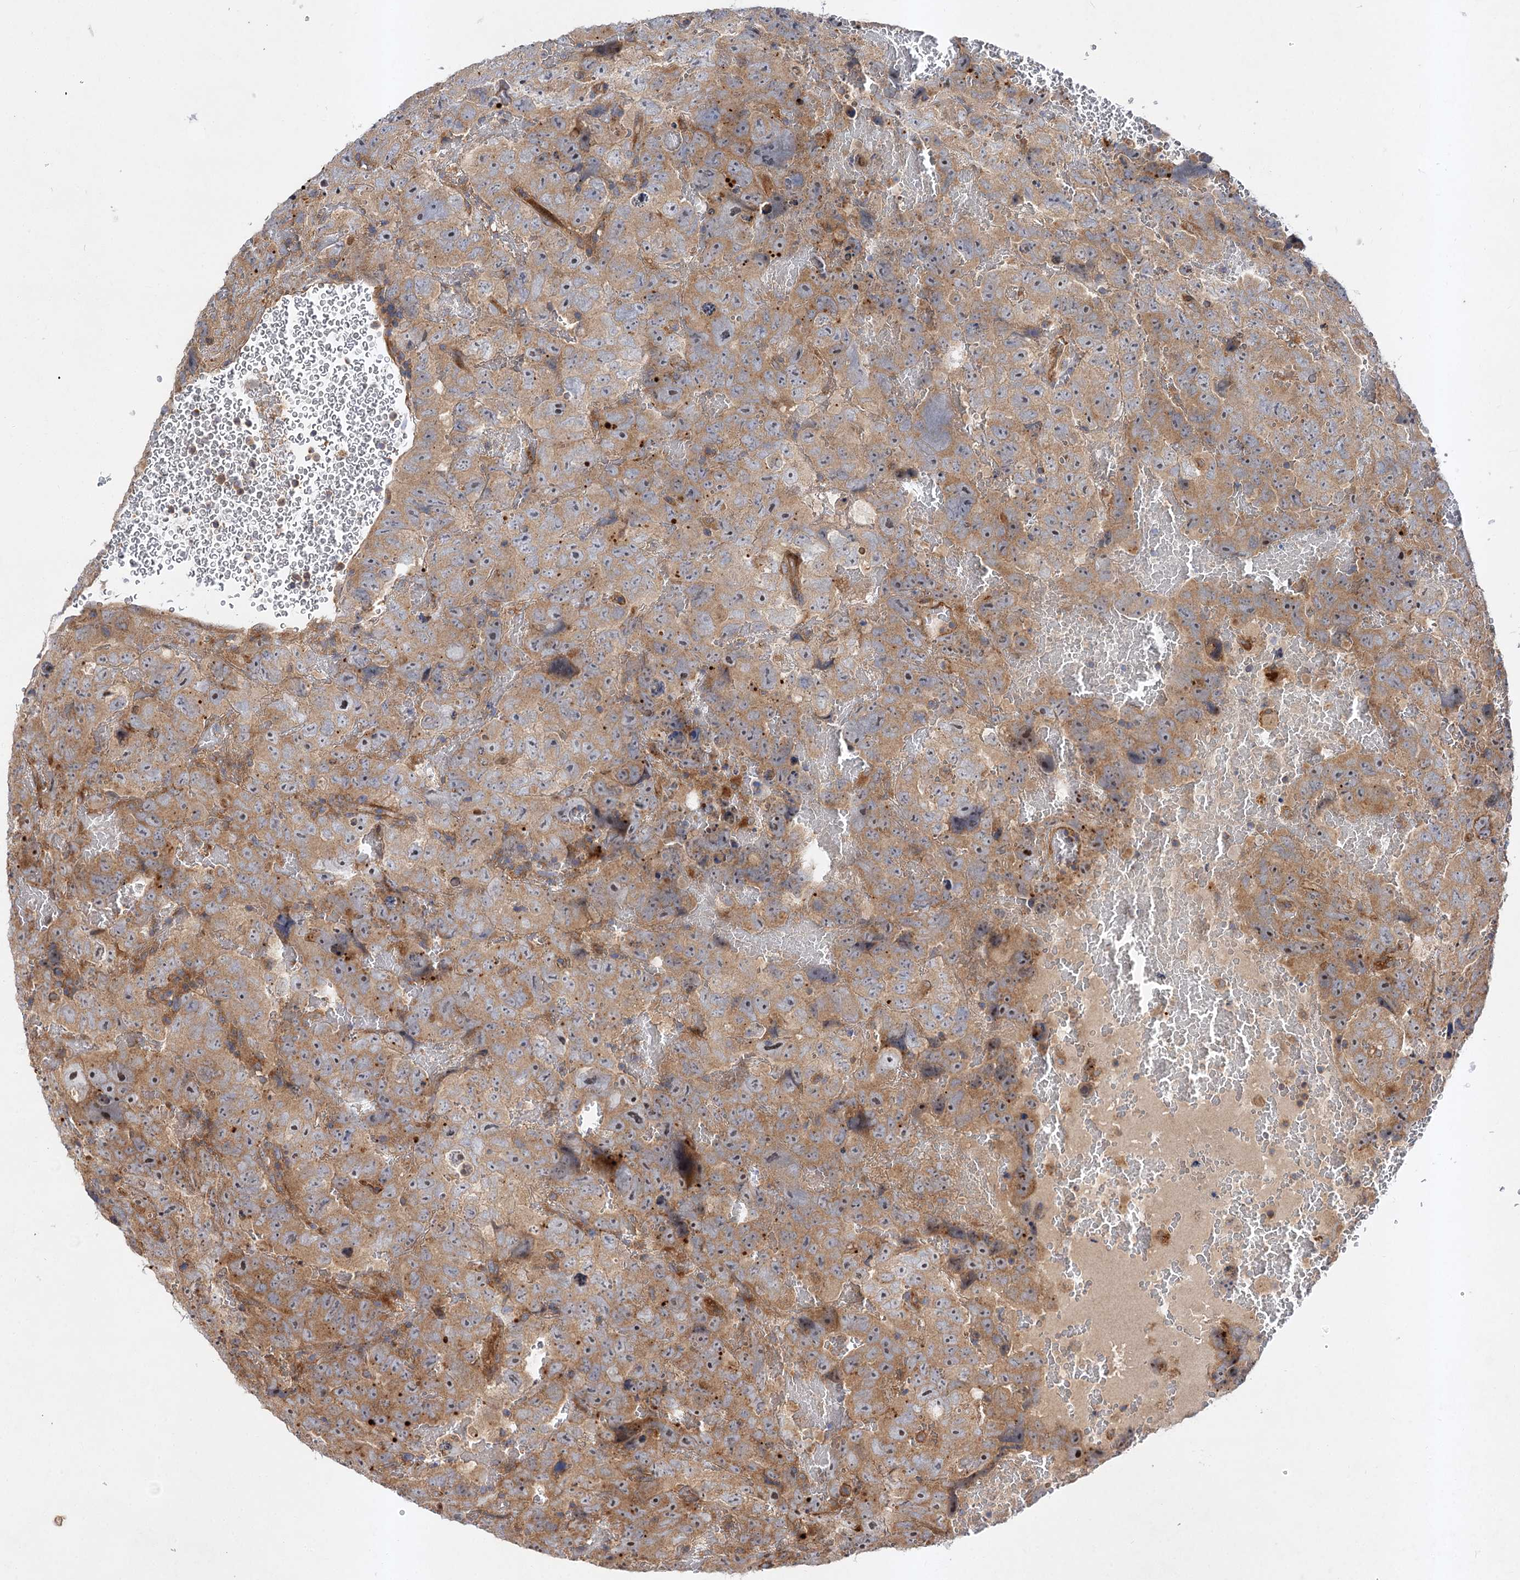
{"staining": {"intensity": "moderate", "quantity": "25%-75%", "location": "cytoplasmic/membranous"}, "tissue": "testis cancer", "cell_type": "Tumor cells", "image_type": "cancer", "snomed": [{"axis": "morphology", "description": "Carcinoma, Embryonal, NOS"}, {"axis": "topography", "description": "Testis"}], "caption": "High-power microscopy captured an immunohistochemistry histopathology image of testis cancer (embryonal carcinoma), revealing moderate cytoplasmic/membranous expression in approximately 25%-75% of tumor cells.", "gene": "PATL1", "patient": {"sex": "male", "age": 45}}